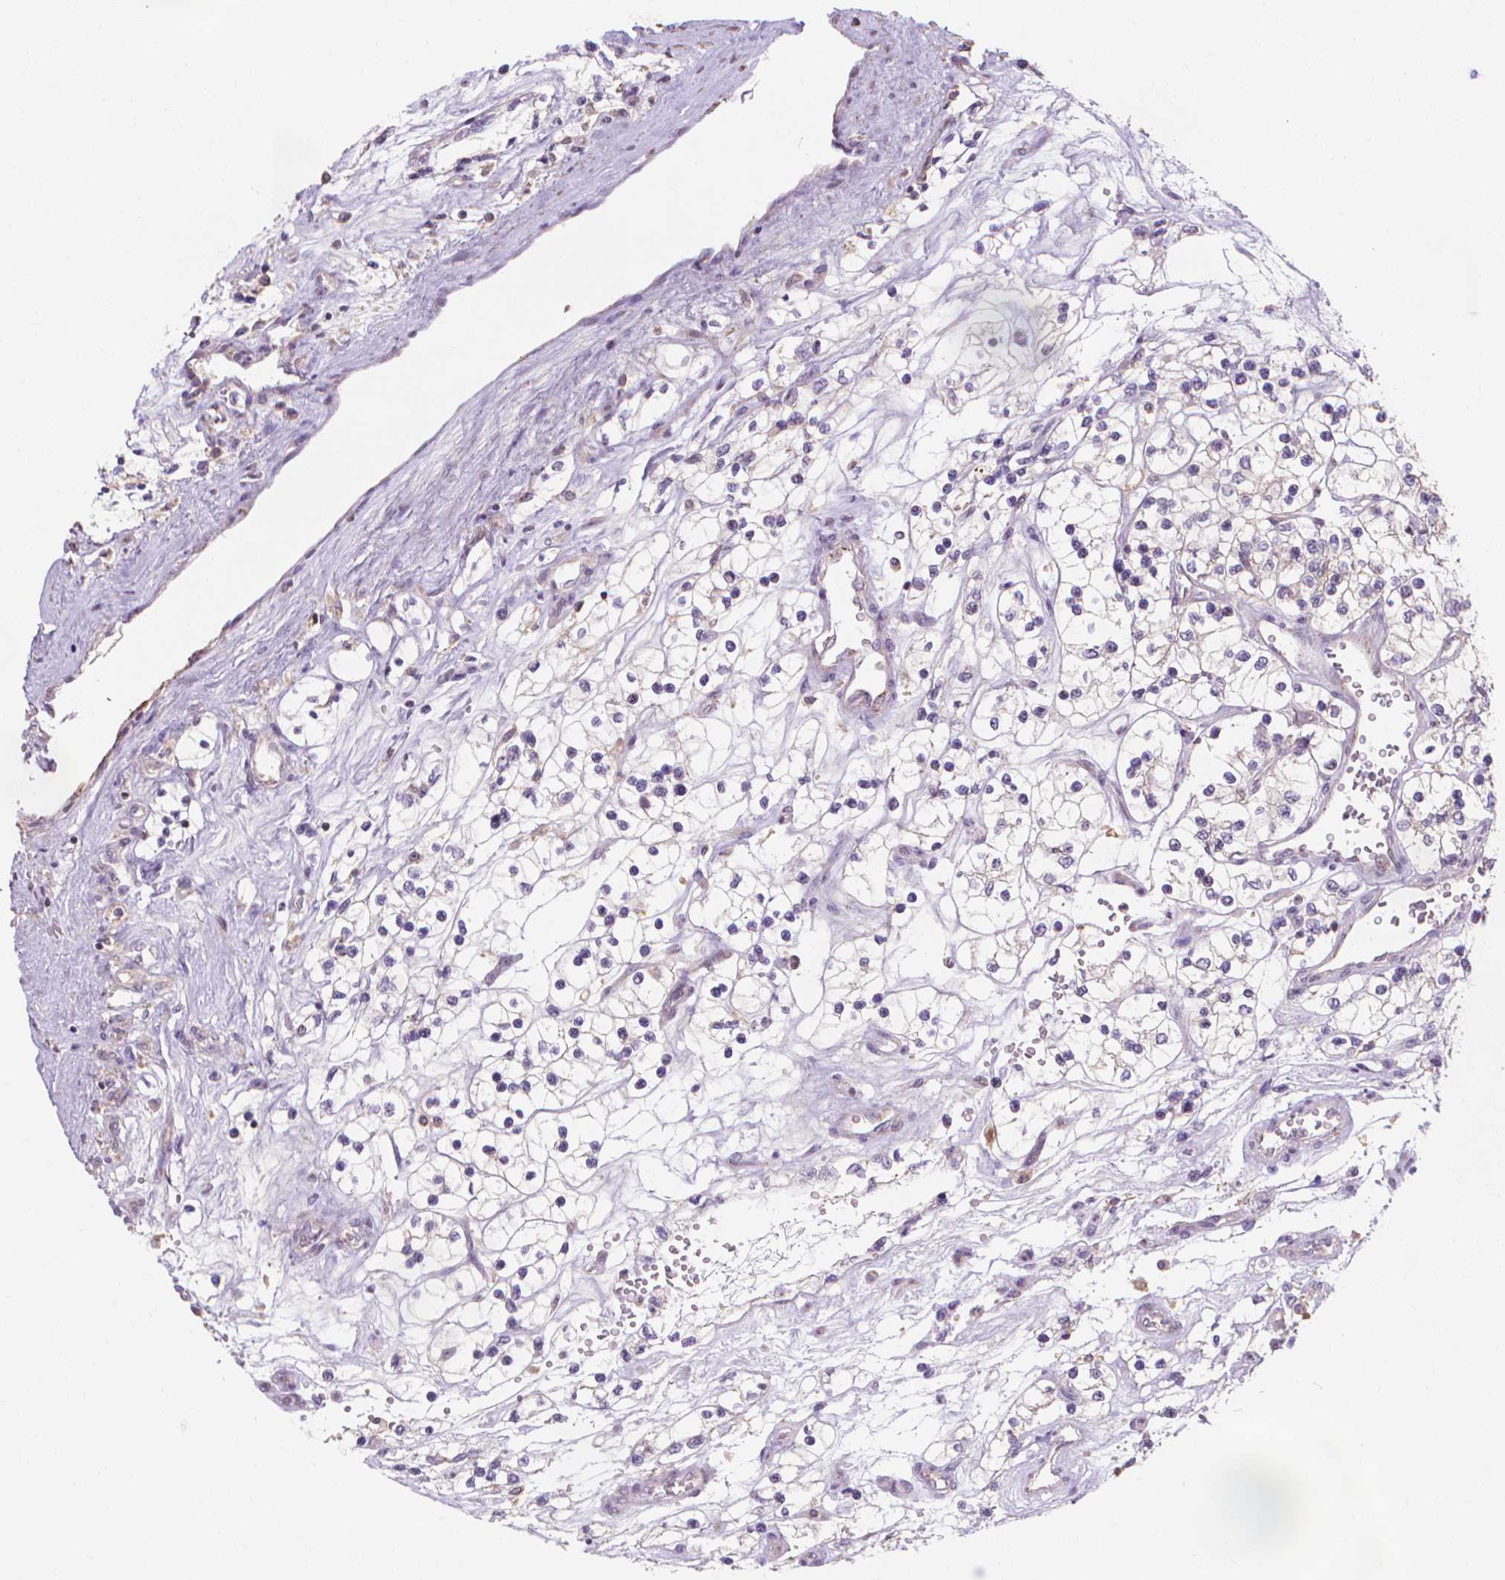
{"staining": {"intensity": "negative", "quantity": "none", "location": "none"}, "tissue": "renal cancer", "cell_type": "Tumor cells", "image_type": "cancer", "snomed": [{"axis": "morphology", "description": "Adenocarcinoma, NOS"}, {"axis": "topography", "description": "Kidney"}], "caption": "Tumor cells are negative for brown protein staining in renal cancer (adenocarcinoma).", "gene": "PRDM13", "patient": {"sex": "female", "age": 69}}